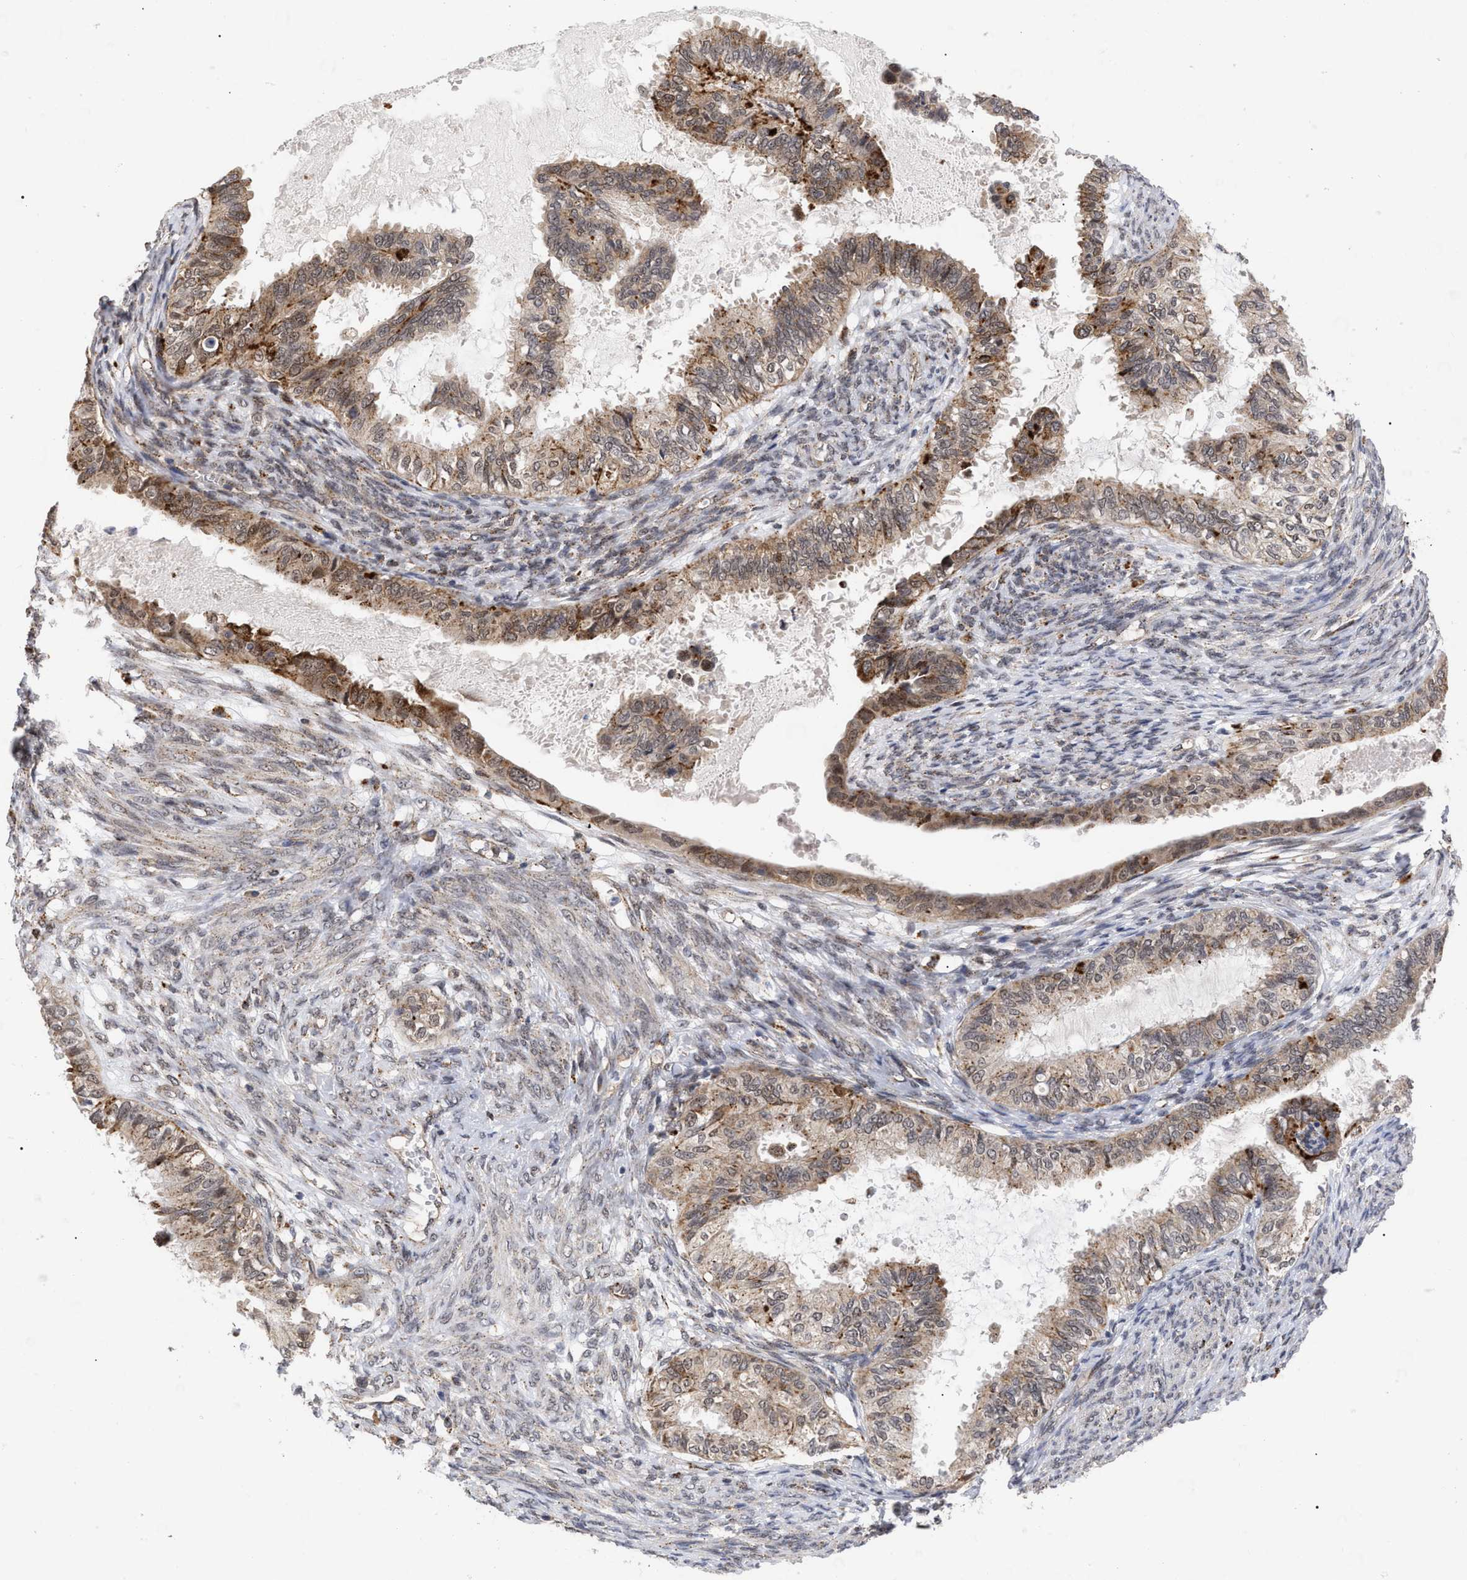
{"staining": {"intensity": "moderate", "quantity": "25%-75%", "location": "cytoplasmic/membranous"}, "tissue": "cervical cancer", "cell_type": "Tumor cells", "image_type": "cancer", "snomed": [{"axis": "morphology", "description": "Normal tissue, NOS"}, {"axis": "morphology", "description": "Adenocarcinoma, NOS"}, {"axis": "topography", "description": "Cervix"}, {"axis": "topography", "description": "Endometrium"}], "caption": "Human cervical cancer stained with a brown dye reveals moderate cytoplasmic/membranous positive staining in approximately 25%-75% of tumor cells.", "gene": "UPF1", "patient": {"sex": "female", "age": 86}}